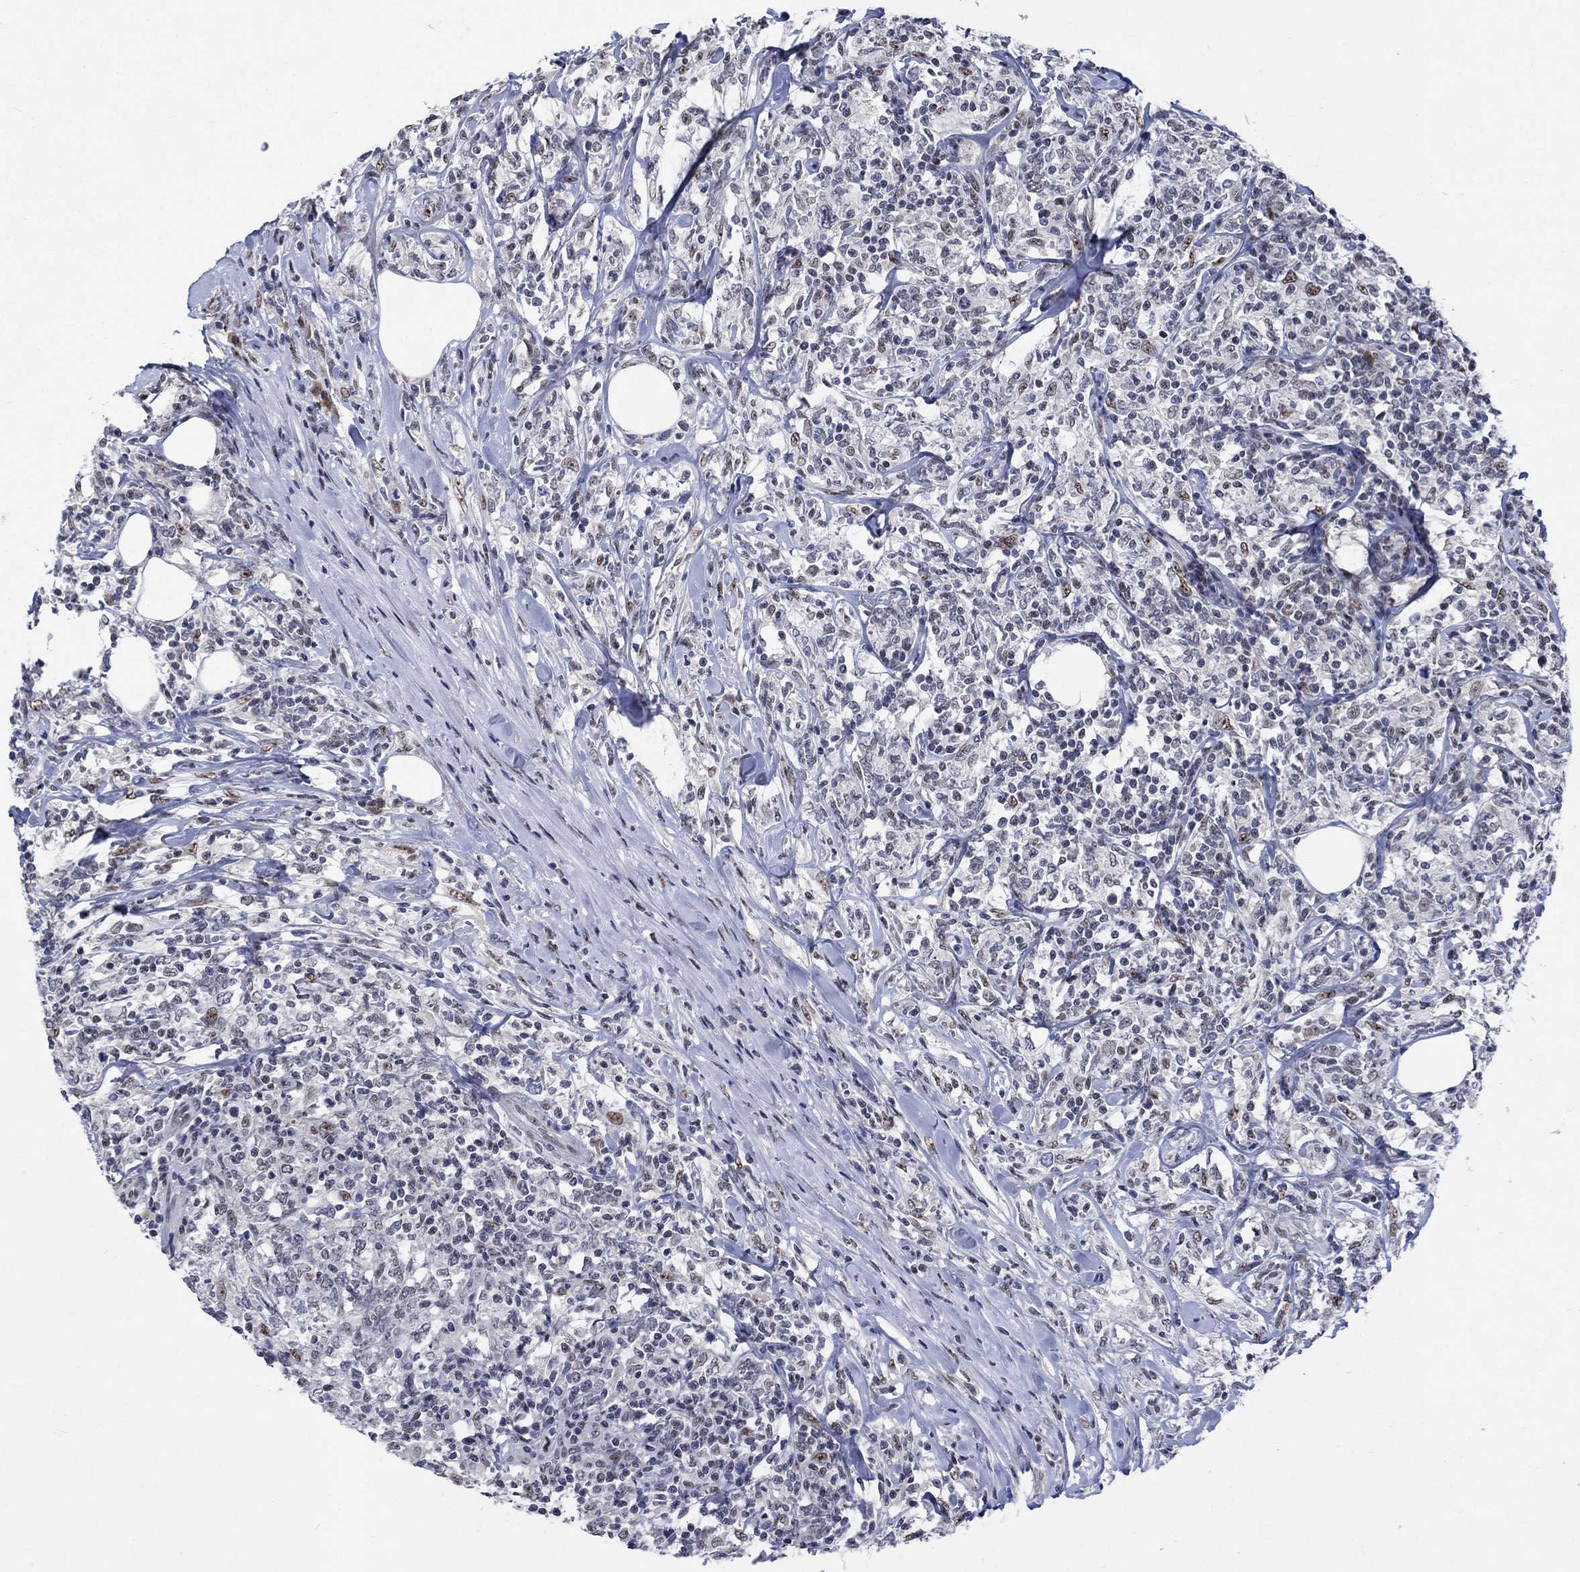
{"staining": {"intensity": "weak", "quantity": "<25%", "location": "nuclear"}, "tissue": "lymphoma", "cell_type": "Tumor cells", "image_type": "cancer", "snomed": [{"axis": "morphology", "description": "Malignant lymphoma, non-Hodgkin's type, High grade"}, {"axis": "topography", "description": "Lymph node"}], "caption": "Lymphoma was stained to show a protein in brown. There is no significant positivity in tumor cells.", "gene": "HTN1", "patient": {"sex": "female", "age": 84}}